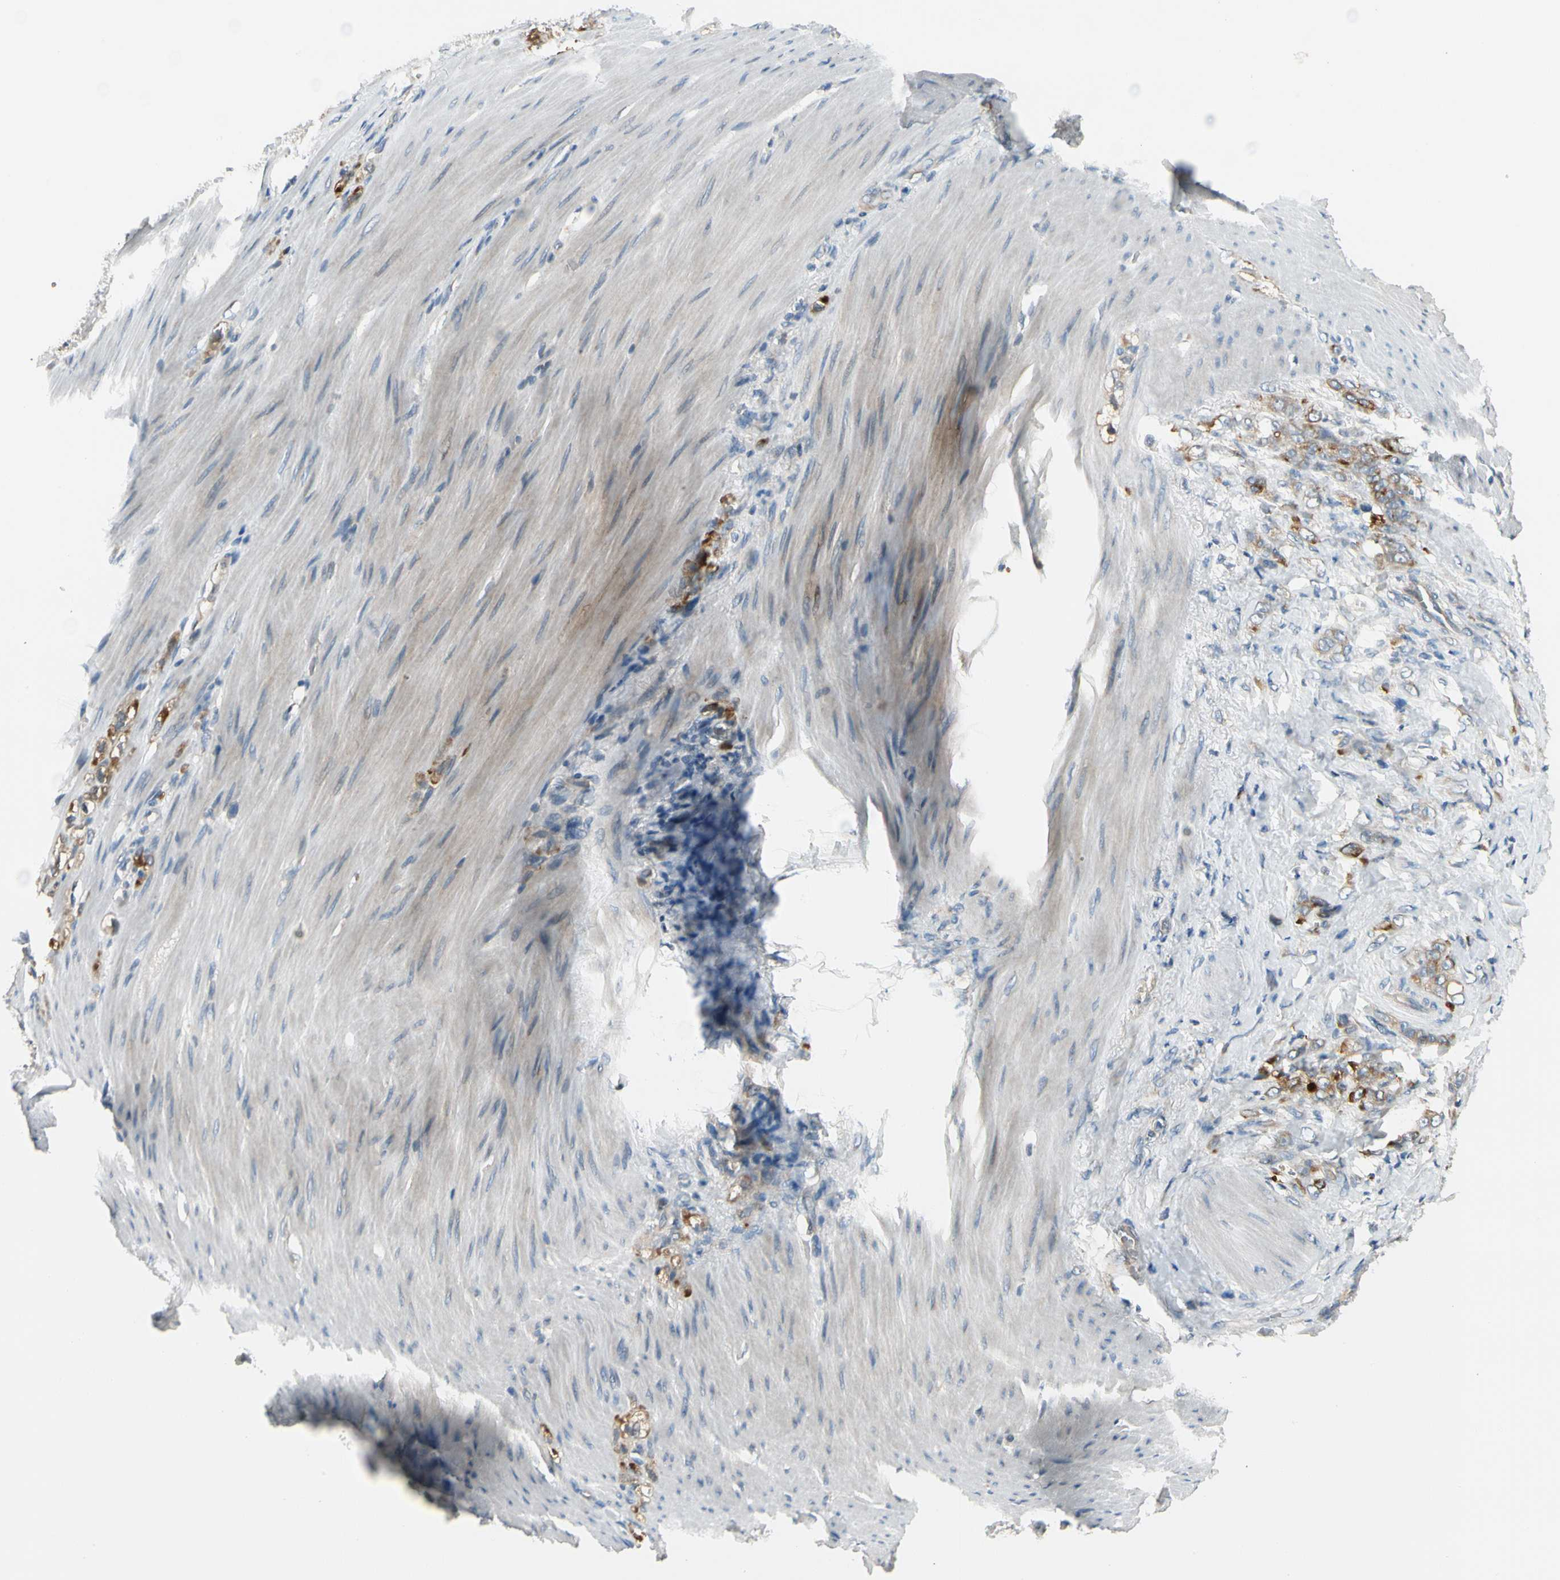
{"staining": {"intensity": "moderate", "quantity": ">75%", "location": "cytoplasmic/membranous"}, "tissue": "stomach cancer", "cell_type": "Tumor cells", "image_type": "cancer", "snomed": [{"axis": "morphology", "description": "Adenocarcinoma, NOS"}, {"axis": "topography", "description": "Stomach"}], "caption": "A medium amount of moderate cytoplasmic/membranous positivity is seen in approximately >75% of tumor cells in adenocarcinoma (stomach) tissue. (IHC, brightfield microscopy, high magnification).", "gene": "BNIP1", "patient": {"sex": "male", "age": 82}}